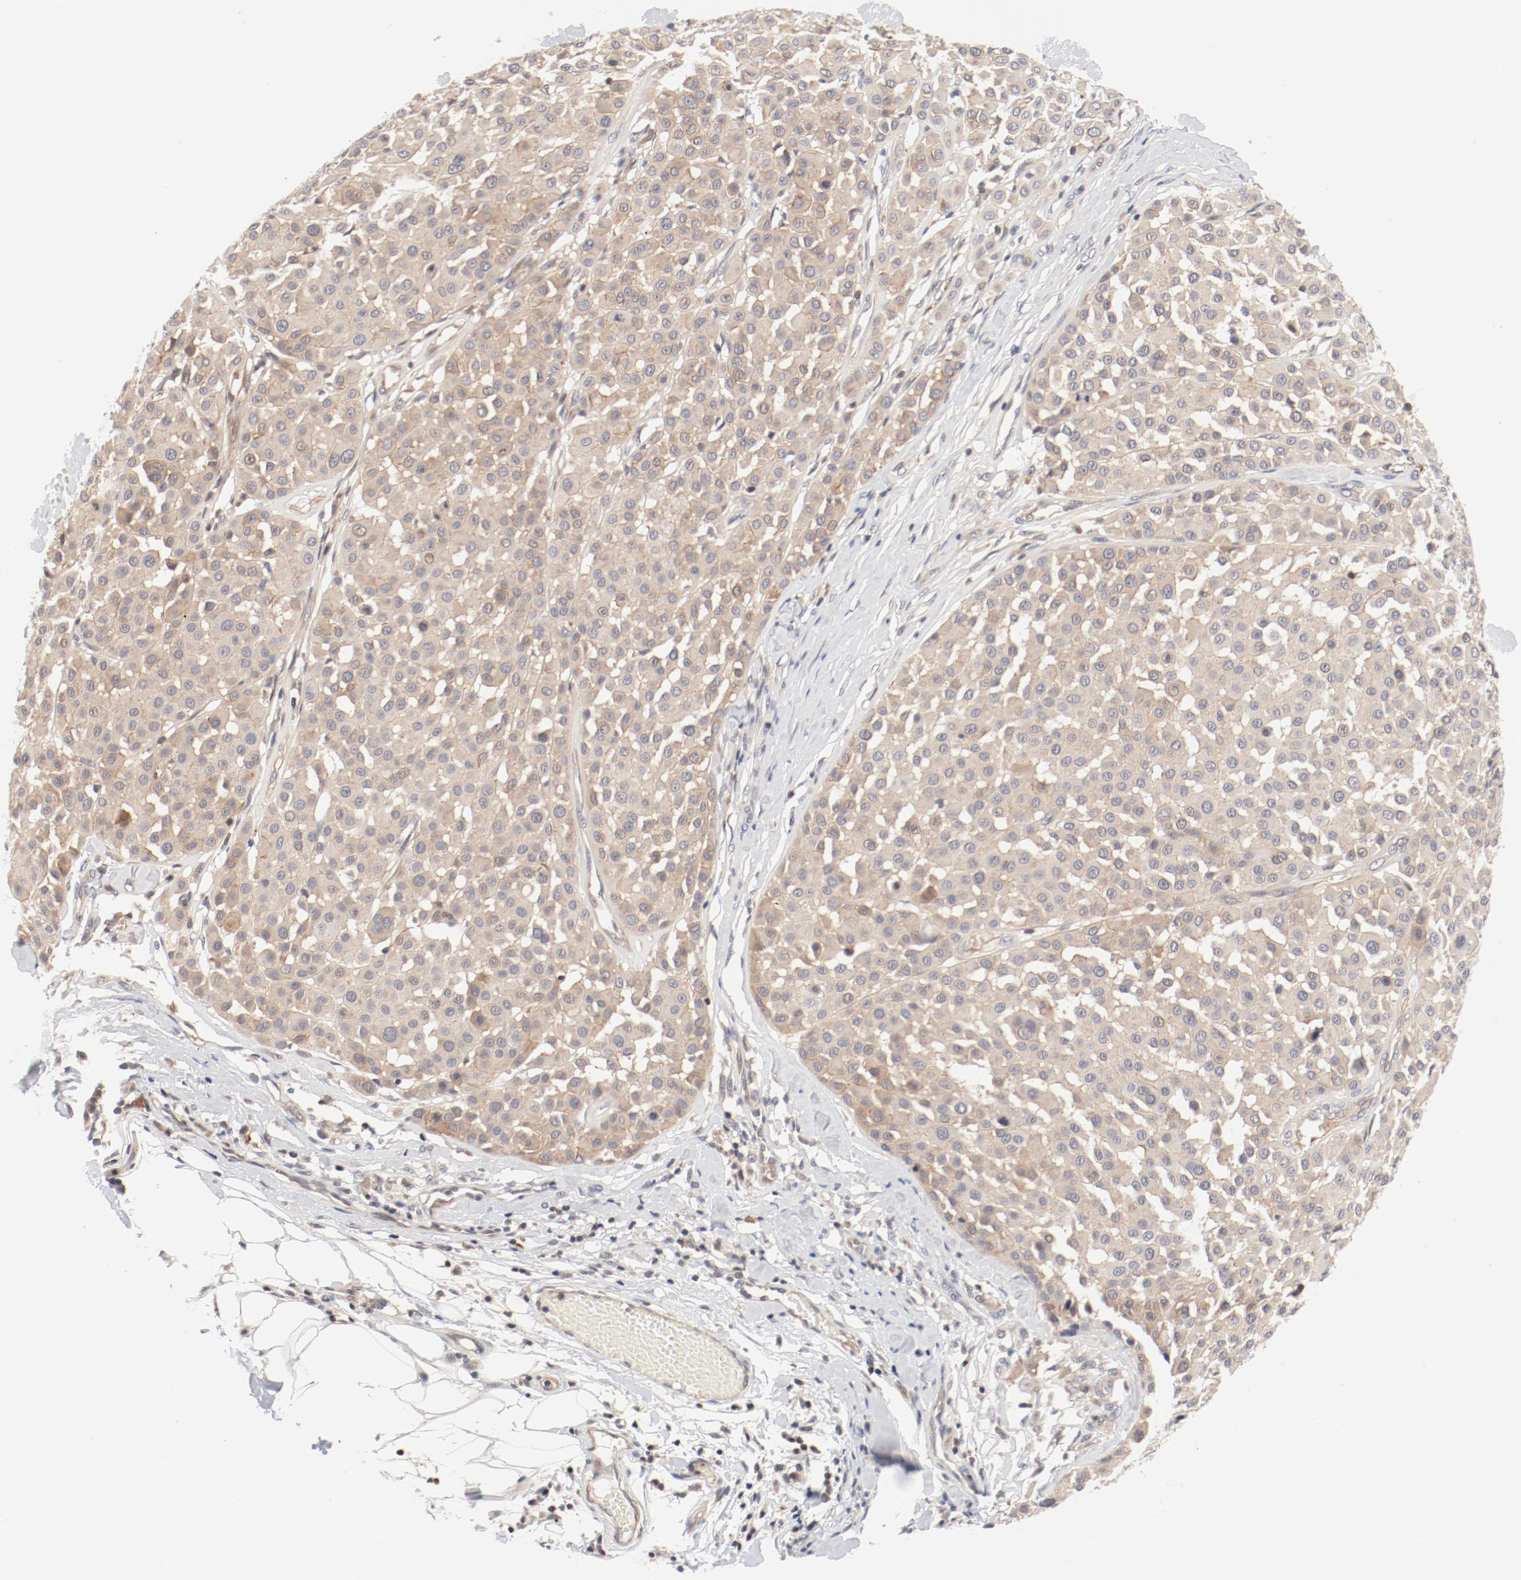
{"staining": {"intensity": "moderate", "quantity": ">75%", "location": "cytoplasmic/membranous"}, "tissue": "melanoma", "cell_type": "Tumor cells", "image_type": "cancer", "snomed": [{"axis": "morphology", "description": "Malignant melanoma, Metastatic site"}, {"axis": "topography", "description": "Soft tissue"}], "caption": "Melanoma stained for a protein demonstrates moderate cytoplasmic/membranous positivity in tumor cells.", "gene": "ZNF267", "patient": {"sex": "male", "age": 41}}